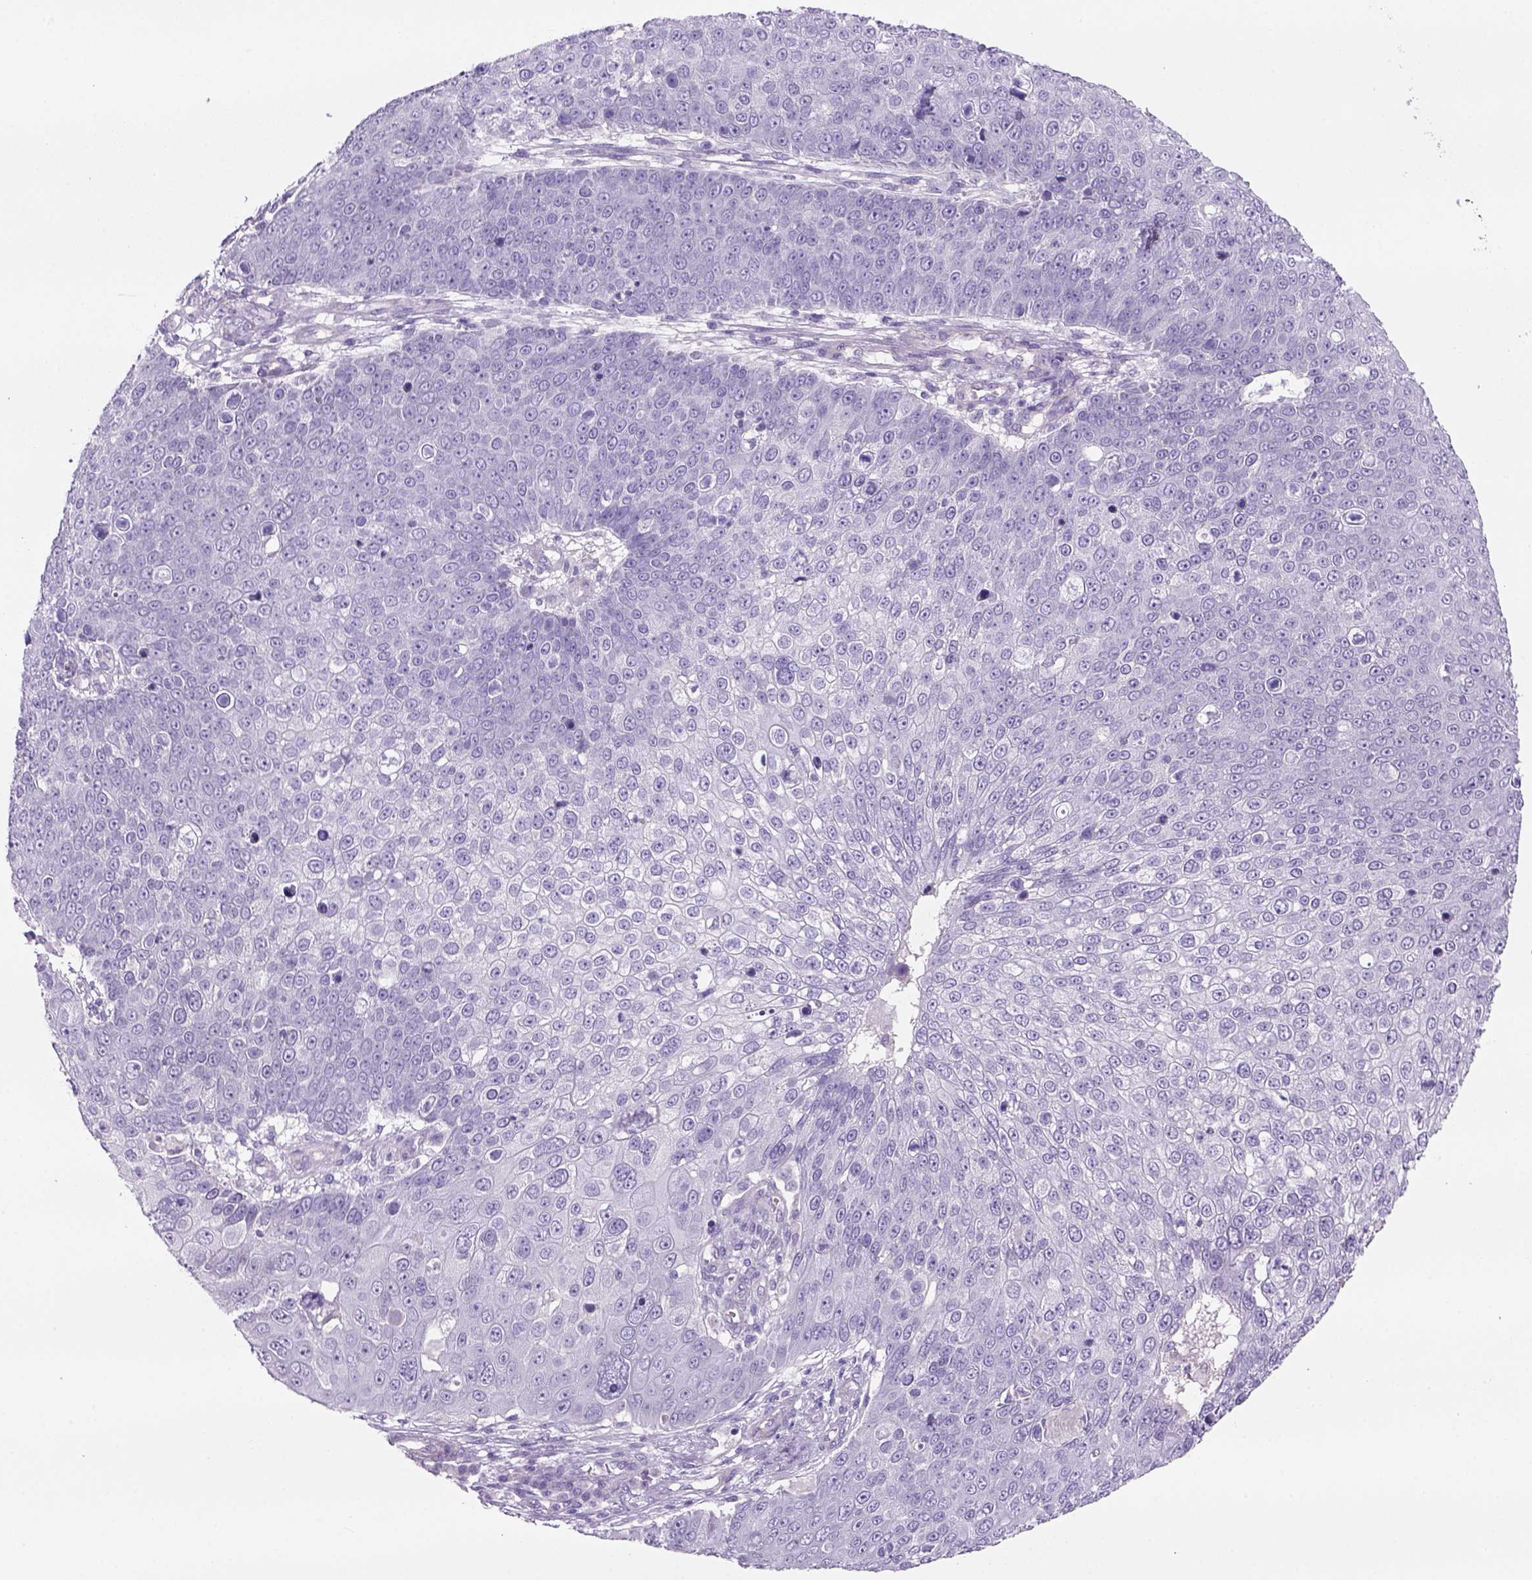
{"staining": {"intensity": "negative", "quantity": "none", "location": "none"}, "tissue": "skin cancer", "cell_type": "Tumor cells", "image_type": "cancer", "snomed": [{"axis": "morphology", "description": "Squamous cell carcinoma, NOS"}, {"axis": "topography", "description": "Skin"}], "caption": "DAB (3,3'-diaminobenzidine) immunohistochemical staining of squamous cell carcinoma (skin) shows no significant expression in tumor cells. The staining is performed using DAB brown chromogen with nuclei counter-stained in using hematoxylin.", "gene": "TENM4", "patient": {"sex": "male", "age": 71}}